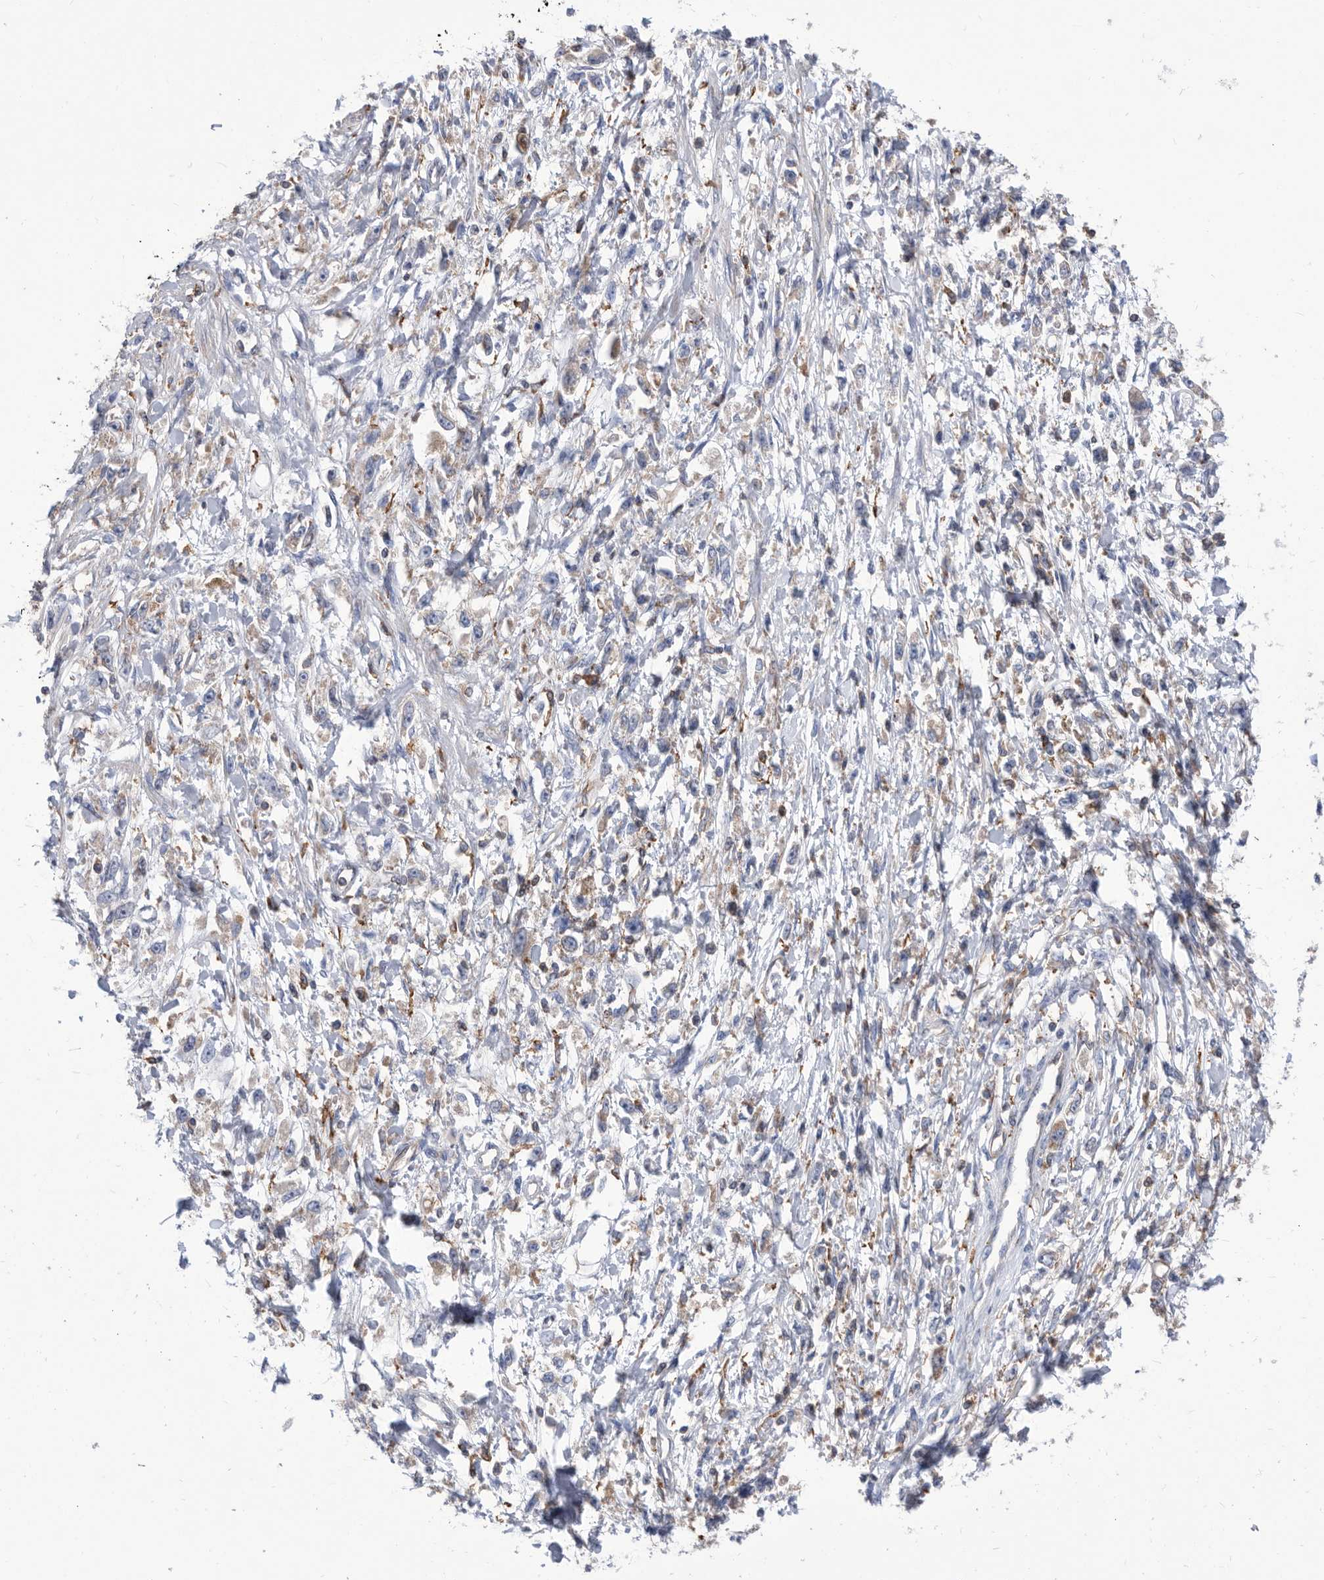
{"staining": {"intensity": "negative", "quantity": "none", "location": "none"}, "tissue": "stomach cancer", "cell_type": "Tumor cells", "image_type": "cancer", "snomed": [{"axis": "morphology", "description": "Adenocarcinoma, NOS"}, {"axis": "topography", "description": "Stomach"}], "caption": "Immunohistochemical staining of adenocarcinoma (stomach) shows no significant positivity in tumor cells. The staining was performed using DAB to visualize the protein expression in brown, while the nuclei were stained in blue with hematoxylin (Magnification: 20x).", "gene": "SMG7", "patient": {"sex": "female", "age": 59}}